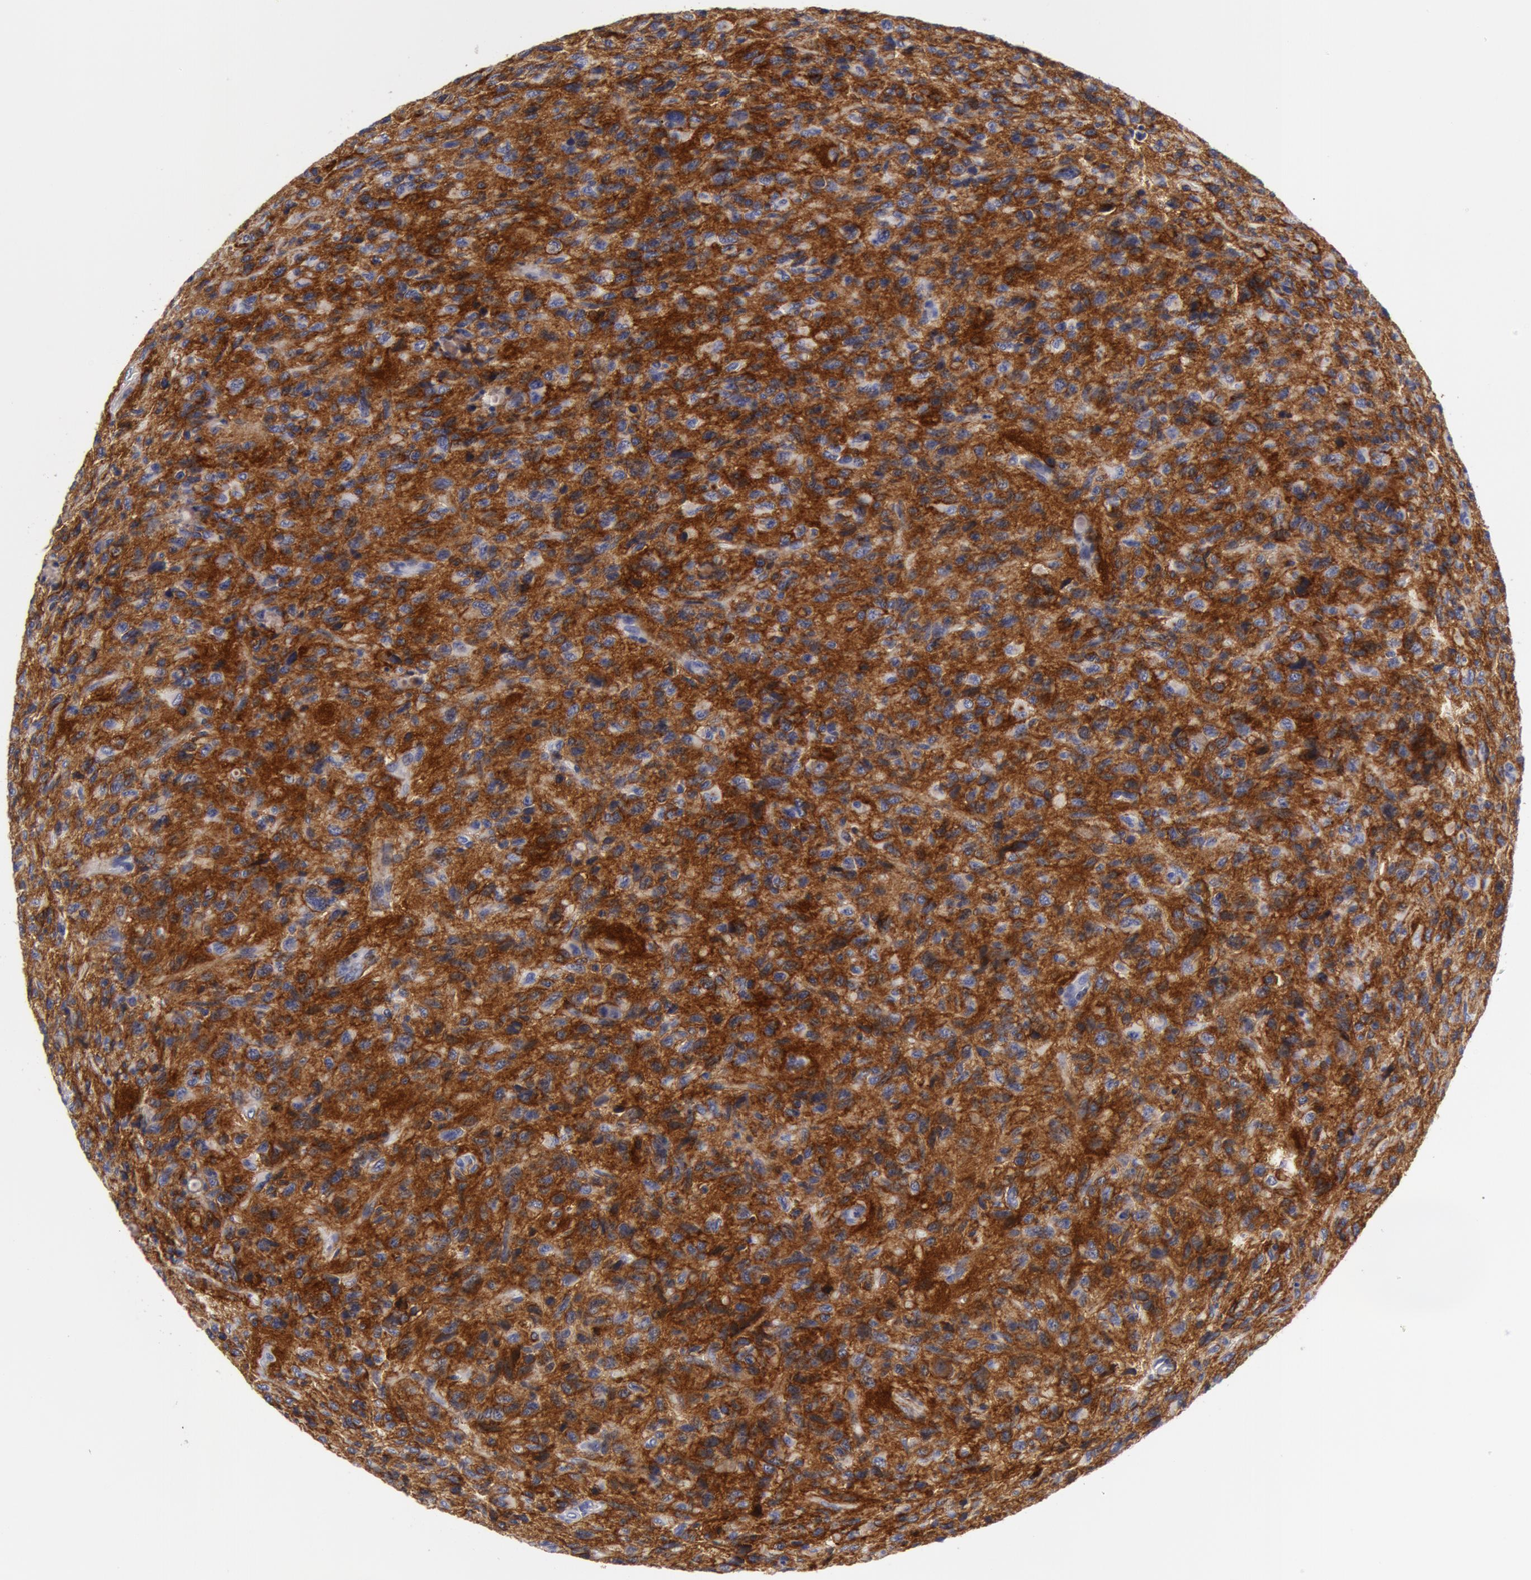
{"staining": {"intensity": "moderate", "quantity": ">75%", "location": "cytoplasmic/membranous"}, "tissue": "glioma", "cell_type": "Tumor cells", "image_type": "cancer", "snomed": [{"axis": "morphology", "description": "Glioma, malignant, High grade"}, {"axis": "topography", "description": "Brain"}], "caption": "Immunohistochemistry (IHC) (DAB) staining of human glioma exhibits moderate cytoplasmic/membranous protein expression in about >75% of tumor cells. The staining was performed using DAB (3,3'-diaminobenzidine), with brown indicating positive protein expression. Nuclei are stained blue with hematoxylin.", "gene": "NLGN4X", "patient": {"sex": "female", "age": 60}}